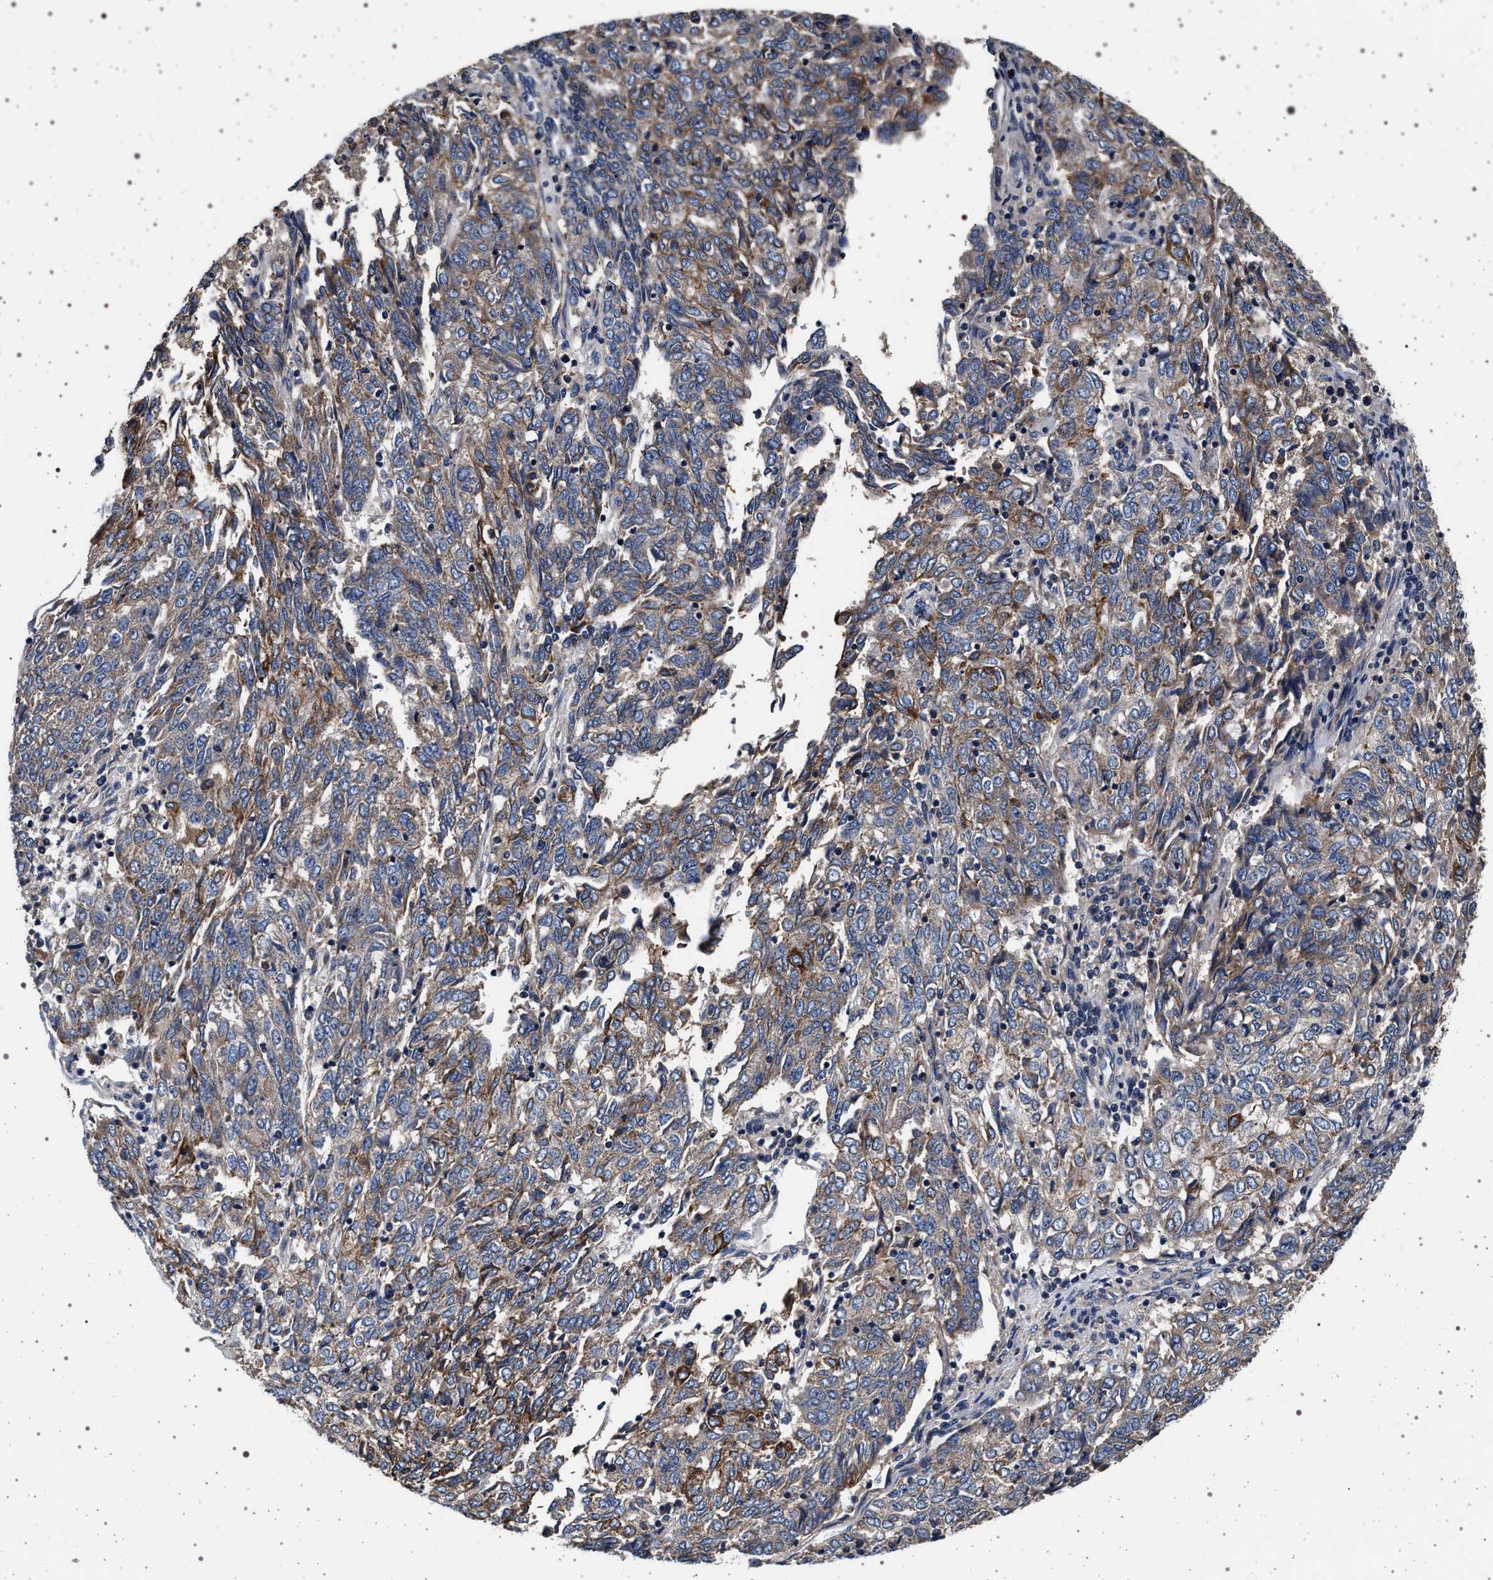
{"staining": {"intensity": "moderate", "quantity": "25%-75%", "location": "cytoplasmic/membranous"}, "tissue": "endometrial cancer", "cell_type": "Tumor cells", "image_type": "cancer", "snomed": [{"axis": "morphology", "description": "Adenocarcinoma, NOS"}, {"axis": "topography", "description": "Endometrium"}], "caption": "This micrograph shows immunohistochemistry staining of human endometrial adenocarcinoma, with medium moderate cytoplasmic/membranous expression in about 25%-75% of tumor cells.", "gene": "MAP3K2", "patient": {"sex": "female", "age": 80}}